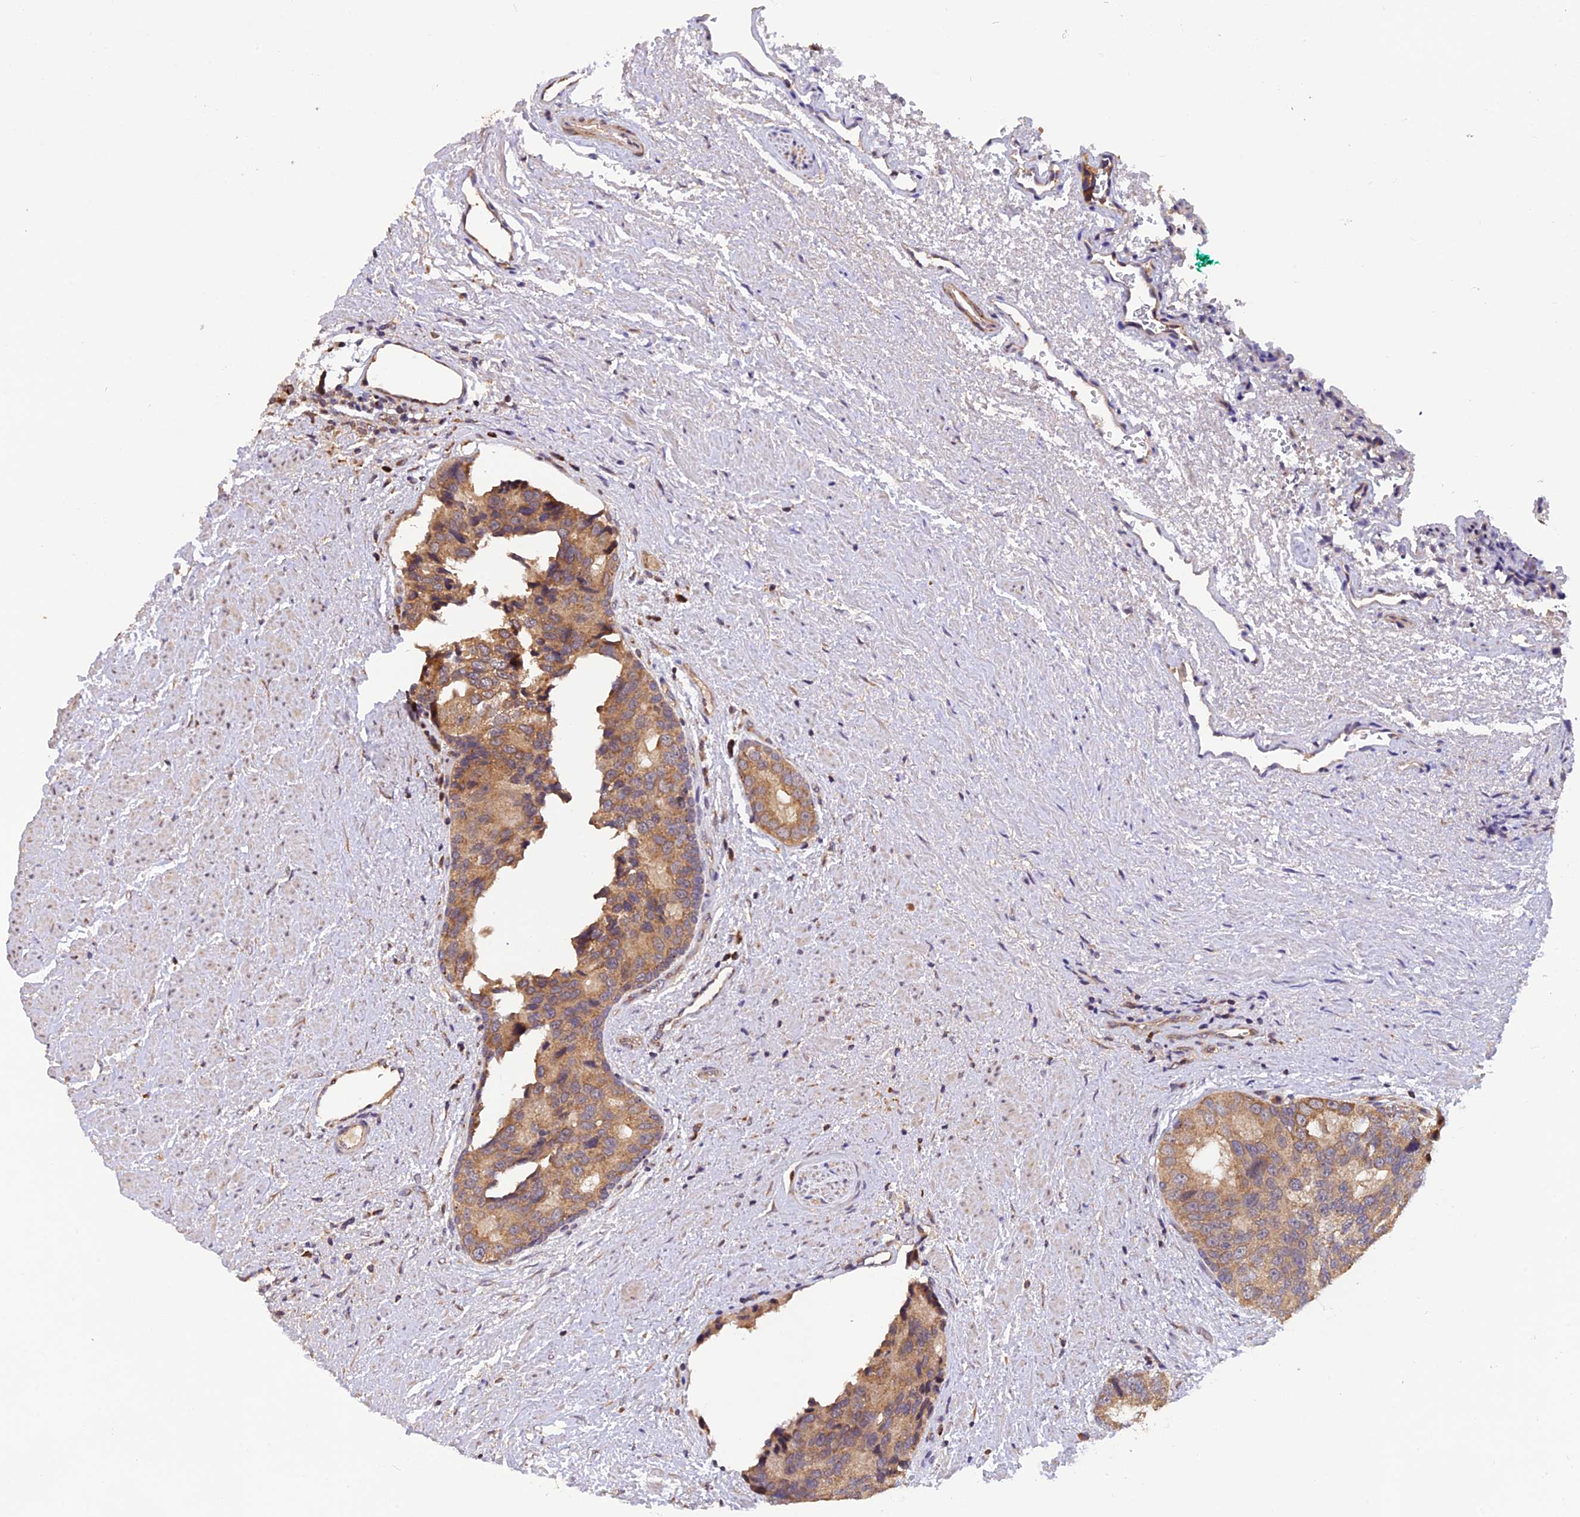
{"staining": {"intensity": "moderate", "quantity": ">75%", "location": "cytoplasmic/membranous"}, "tissue": "prostate cancer", "cell_type": "Tumor cells", "image_type": "cancer", "snomed": [{"axis": "morphology", "description": "Adenocarcinoma, High grade"}, {"axis": "topography", "description": "Prostate"}], "caption": "Protein analysis of prostate cancer tissue exhibits moderate cytoplasmic/membranous expression in approximately >75% of tumor cells.", "gene": "MNS1", "patient": {"sex": "male", "age": 70}}